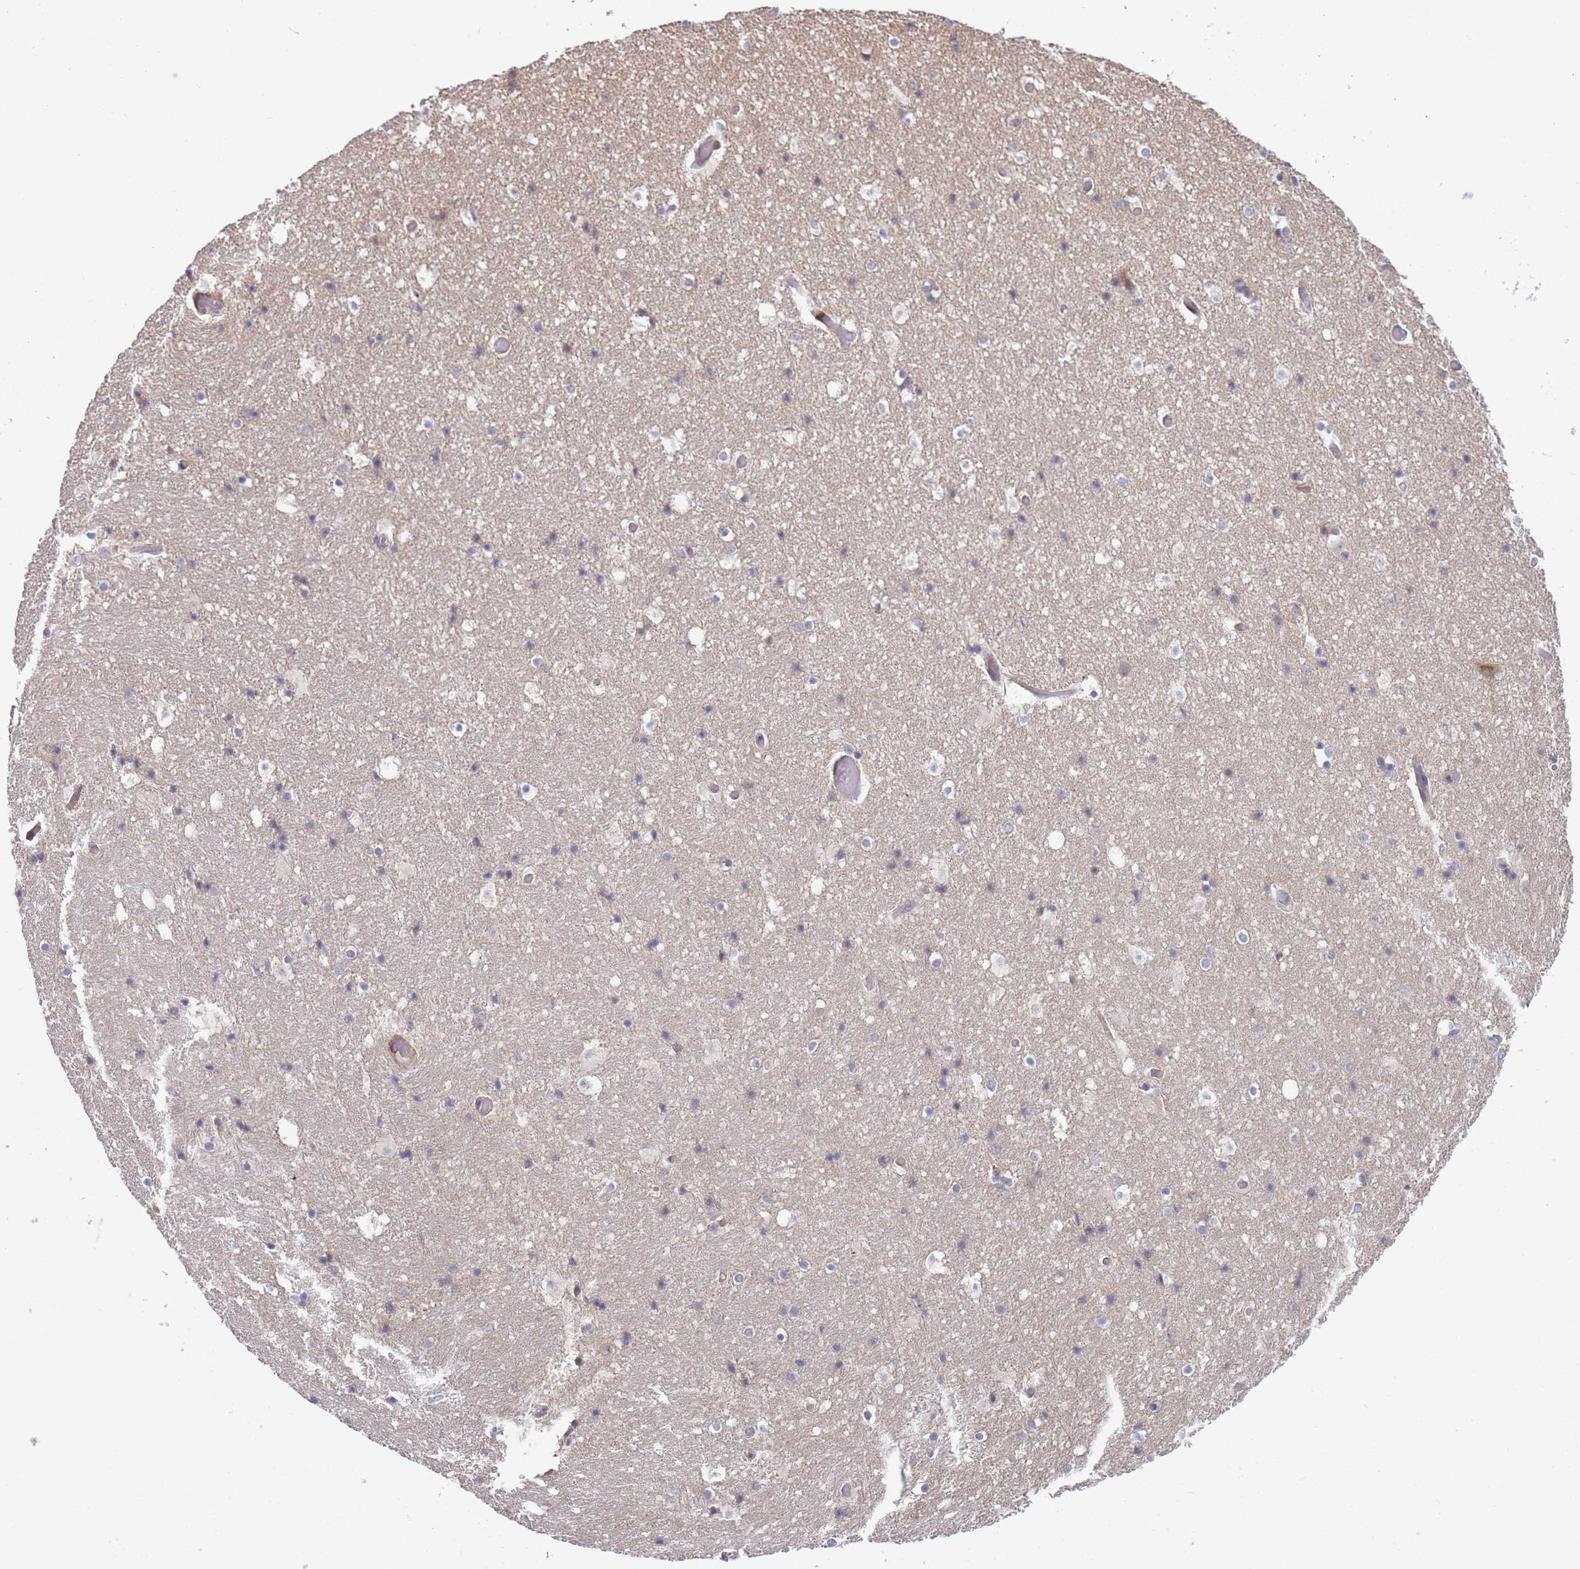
{"staining": {"intensity": "negative", "quantity": "none", "location": "none"}, "tissue": "hippocampus", "cell_type": "Glial cells", "image_type": "normal", "snomed": [{"axis": "morphology", "description": "Normal tissue, NOS"}, {"axis": "topography", "description": "Hippocampus"}], "caption": "Immunohistochemistry (IHC) photomicrograph of normal hippocampus: human hippocampus stained with DAB reveals no significant protein expression in glial cells. Brightfield microscopy of IHC stained with DAB (3,3'-diaminobenzidine) (brown) and hematoxylin (blue), captured at high magnification.", "gene": "TRIM26", "patient": {"sex": "female", "age": 52}}